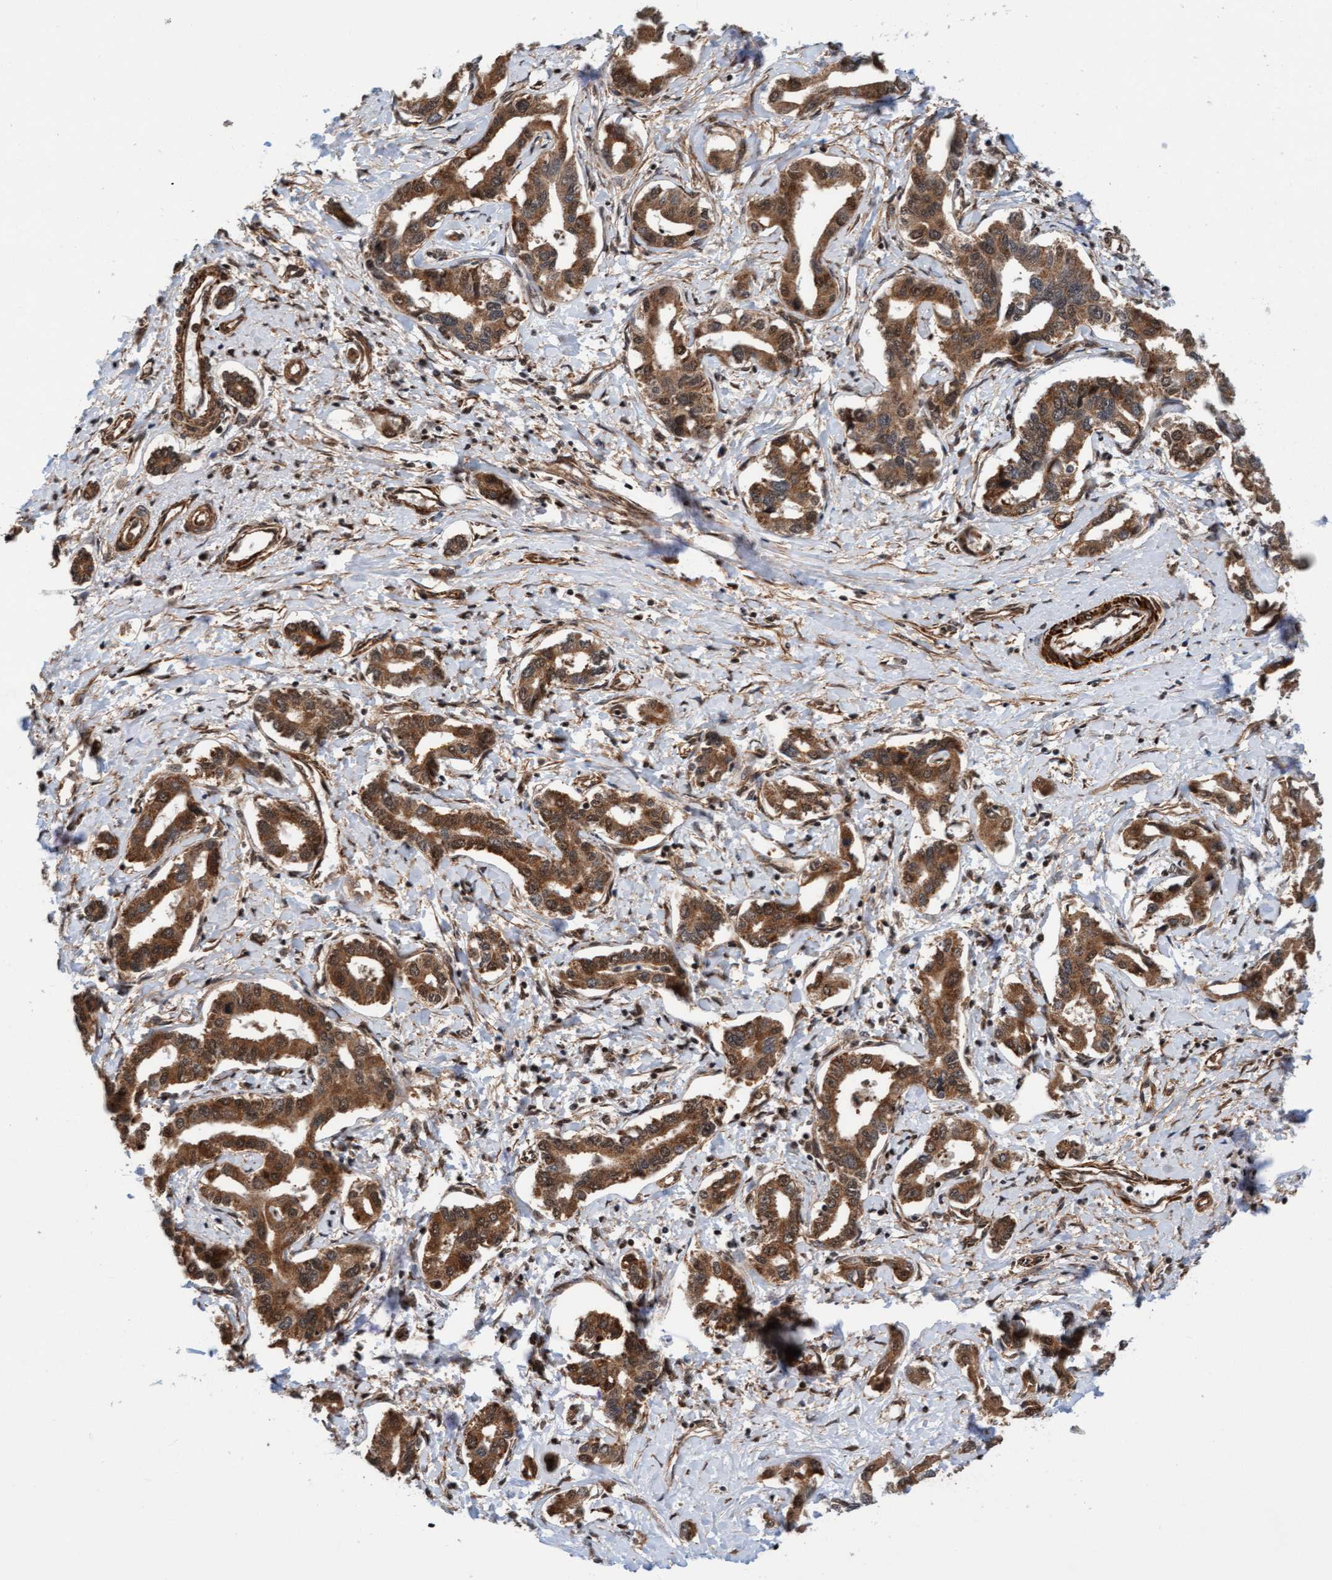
{"staining": {"intensity": "moderate", "quantity": ">75%", "location": "cytoplasmic/membranous,nuclear"}, "tissue": "liver cancer", "cell_type": "Tumor cells", "image_type": "cancer", "snomed": [{"axis": "morphology", "description": "Cholangiocarcinoma"}, {"axis": "topography", "description": "Liver"}], "caption": "Protein expression analysis of cholangiocarcinoma (liver) reveals moderate cytoplasmic/membranous and nuclear expression in approximately >75% of tumor cells.", "gene": "STXBP4", "patient": {"sex": "male", "age": 59}}